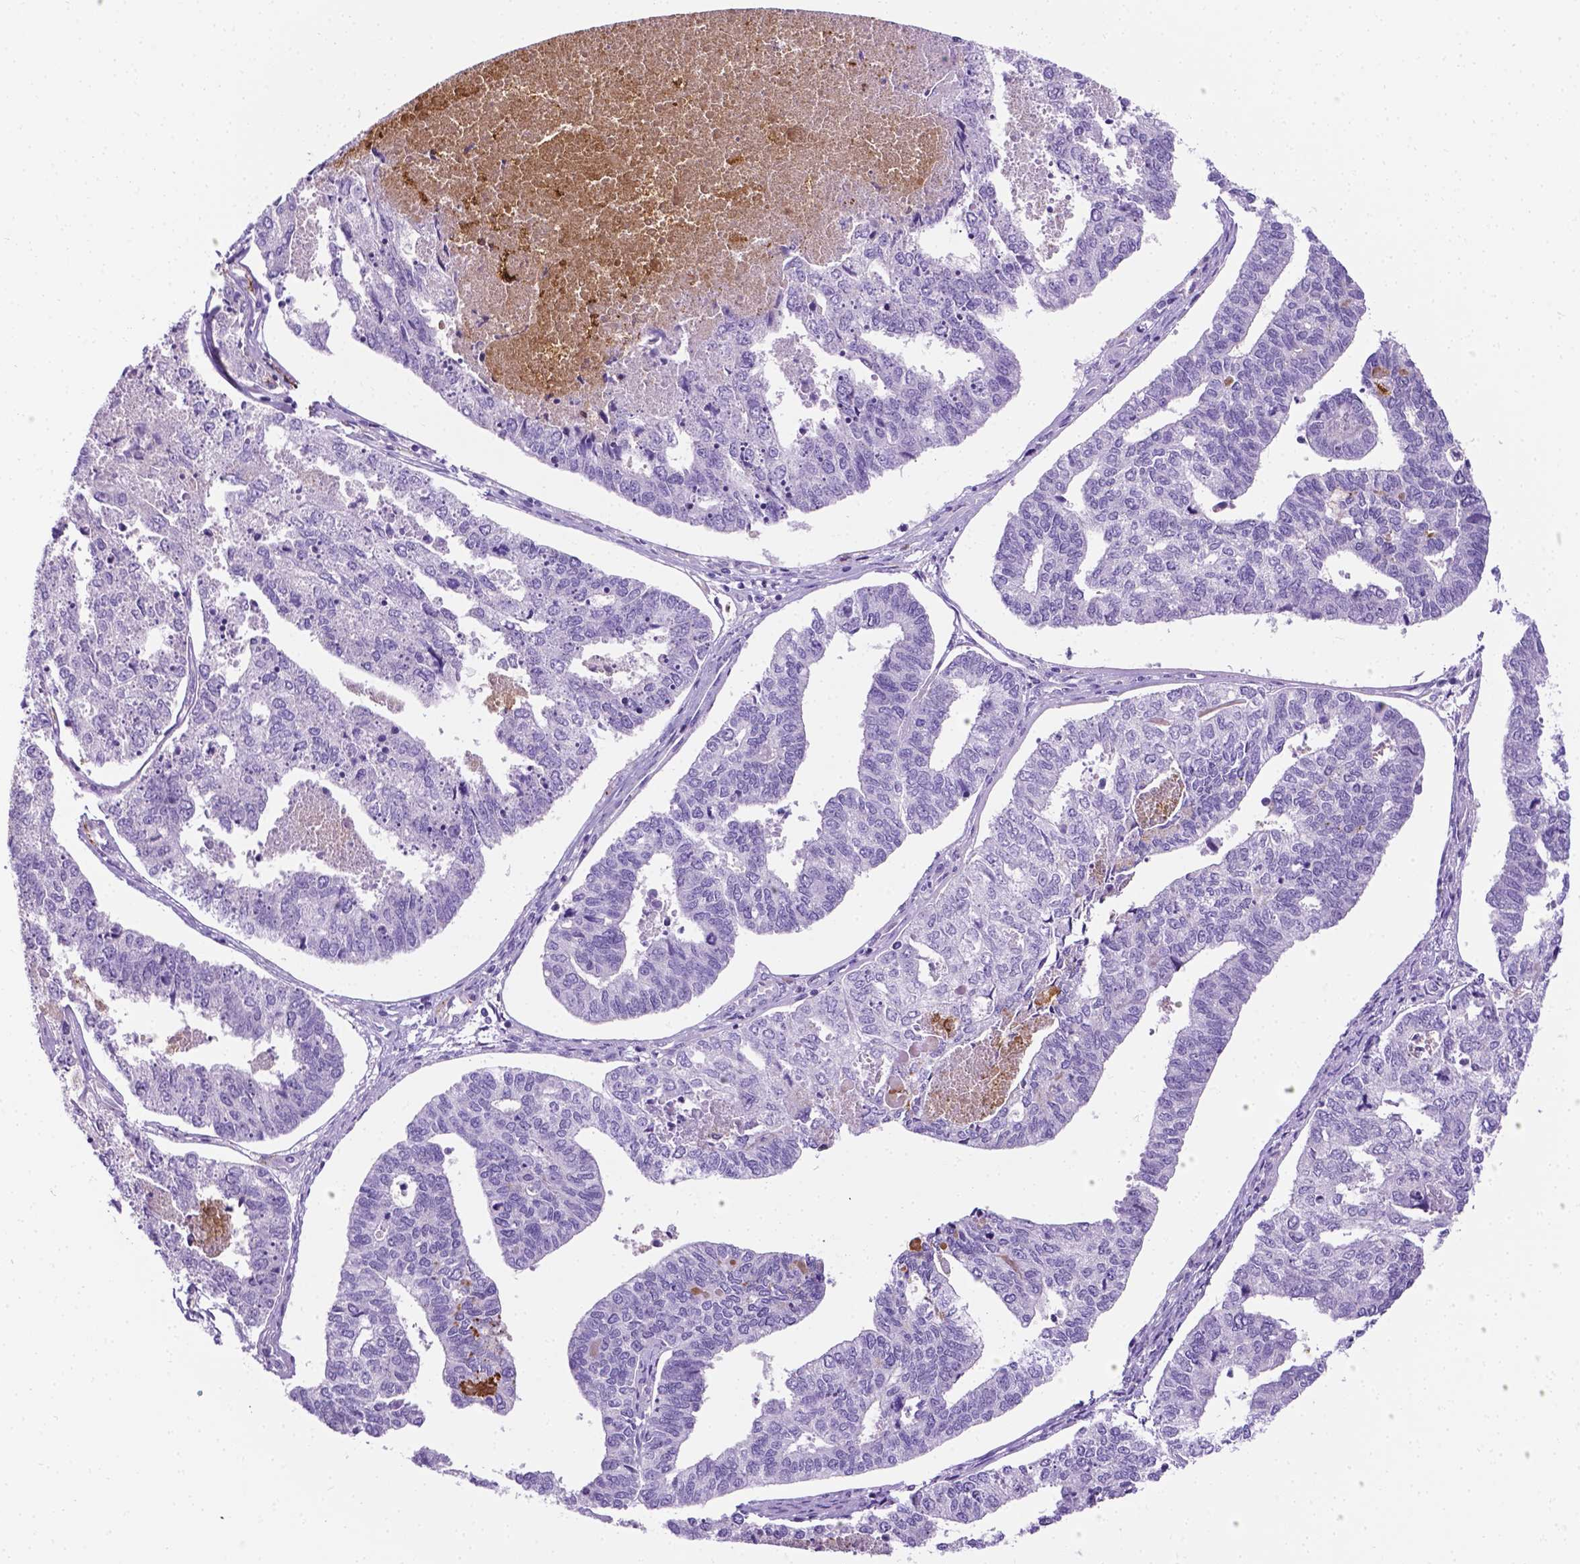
{"staining": {"intensity": "negative", "quantity": "none", "location": "none"}, "tissue": "endometrial cancer", "cell_type": "Tumor cells", "image_type": "cancer", "snomed": [{"axis": "morphology", "description": "Adenocarcinoma, NOS"}, {"axis": "topography", "description": "Endometrium"}], "caption": "Endometrial cancer (adenocarcinoma) was stained to show a protein in brown. There is no significant positivity in tumor cells.", "gene": "APOE", "patient": {"sex": "female", "age": 73}}